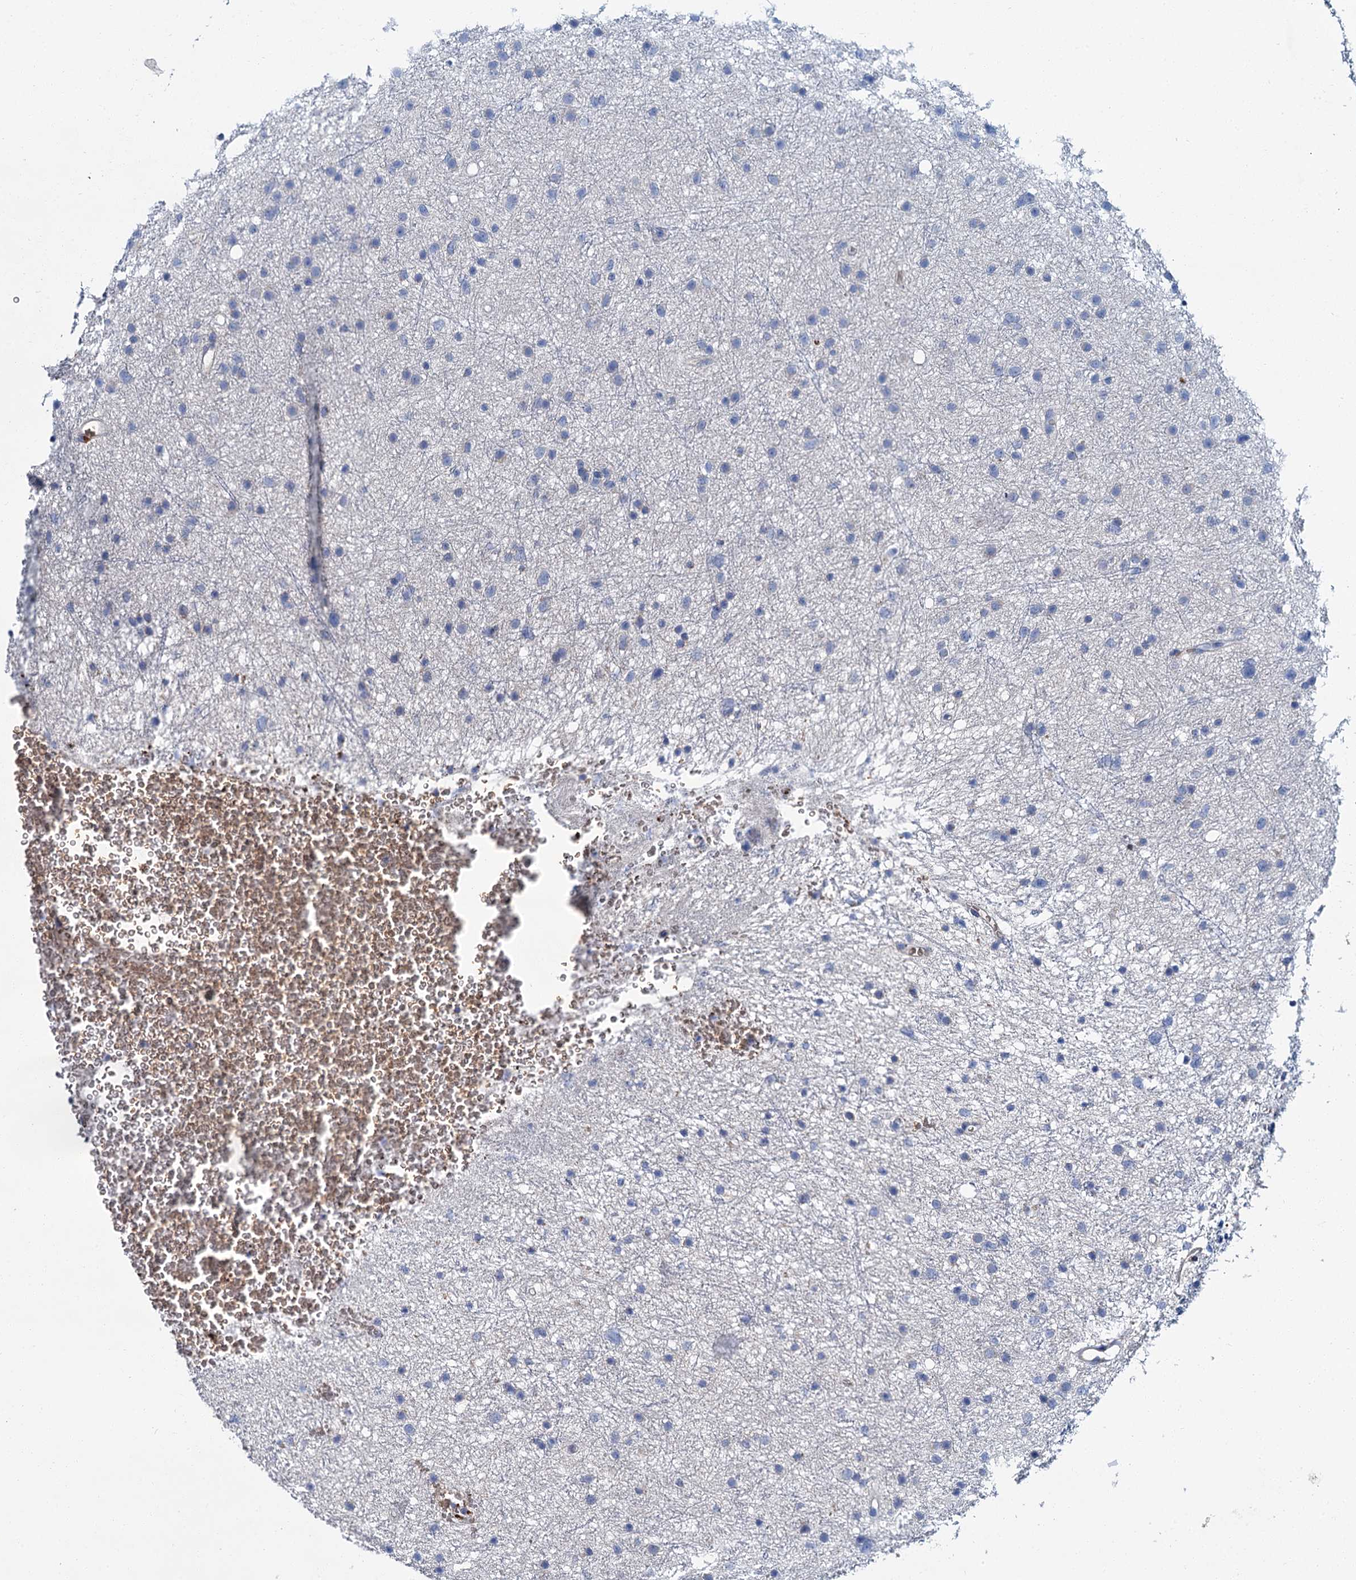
{"staining": {"intensity": "negative", "quantity": "none", "location": "none"}, "tissue": "glioma", "cell_type": "Tumor cells", "image_type": "cancer", "snomed": [{"axis": "morphology", "description": "Glioma, malignant, Low grade"}, {"axis": "topography", "description": "Cerebral cortex"}], "caption": "This is a histopathology image of IHC staining of glioma, which shows no positivity in tumor cells.", "gene": "ATG2A", "patient": {"sex": "female", "age": 39}}